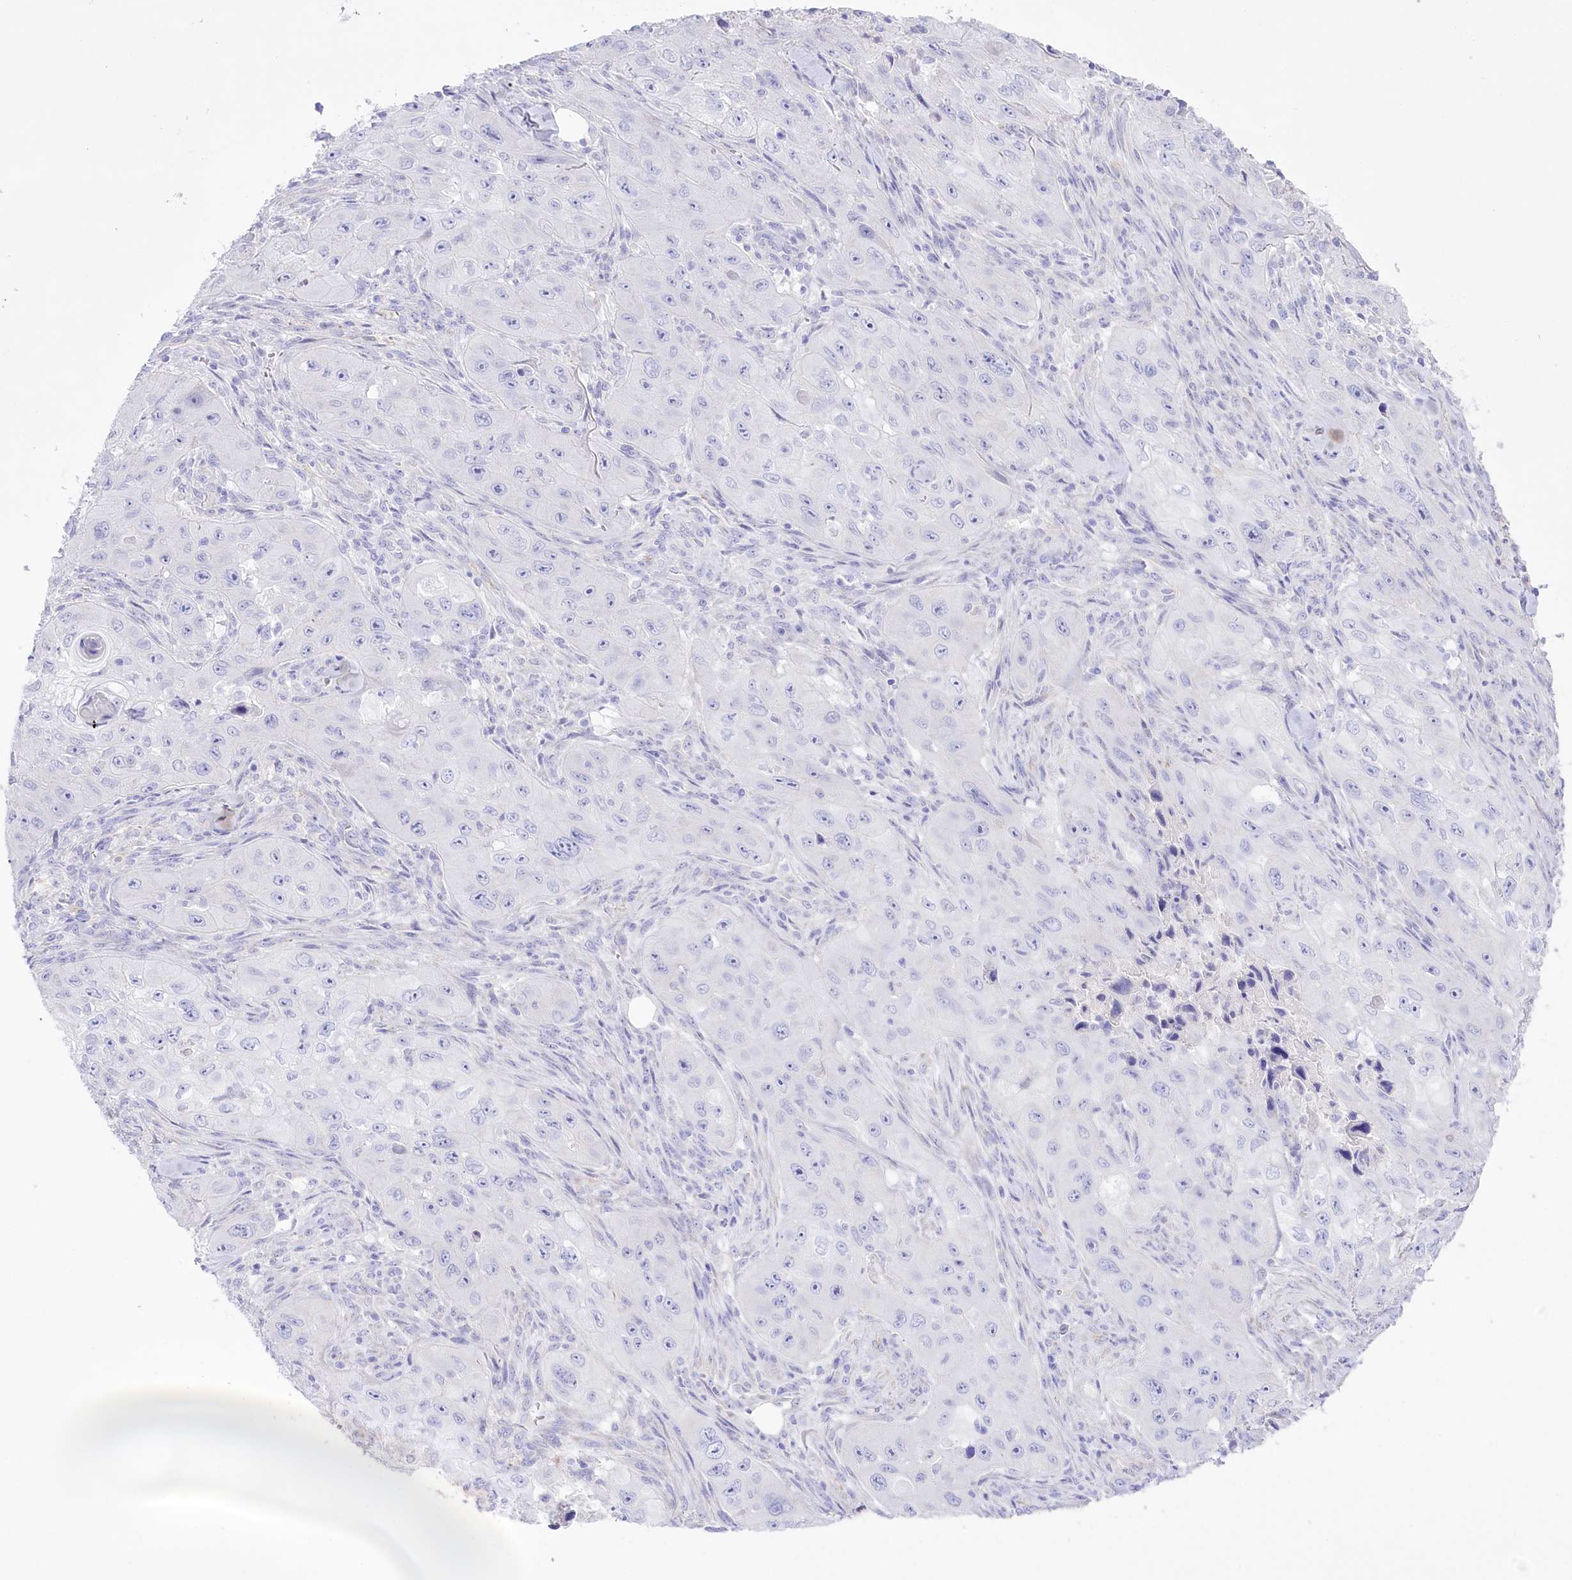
{"staining": {"intensity": "negative", "quantity": "none", "location": "none"}, "tissue": "skin cancer", "cell_type": "Tumor cells", "image_type": "cancer", "snomed": [{"axis": "morphology", "description": "Squamous cell carcinoma, NOS"}, {"axis": "topography", "description": "Skin"}, {"axis": "topography", "description": "Subcutis"}], "caption": "A high-resolution image shows immunohistochemistry staining of squamous cell carcinoma (skin), which exhibits no significant staining in tumor cells. The staining is performed using DAB (3,3'-diaminobenzidine) brown chromogen with nuclei counter-stained in using hematoxylin.", "gene": "SLC39A10", "patient": {"sex": "male", "age": 73}}